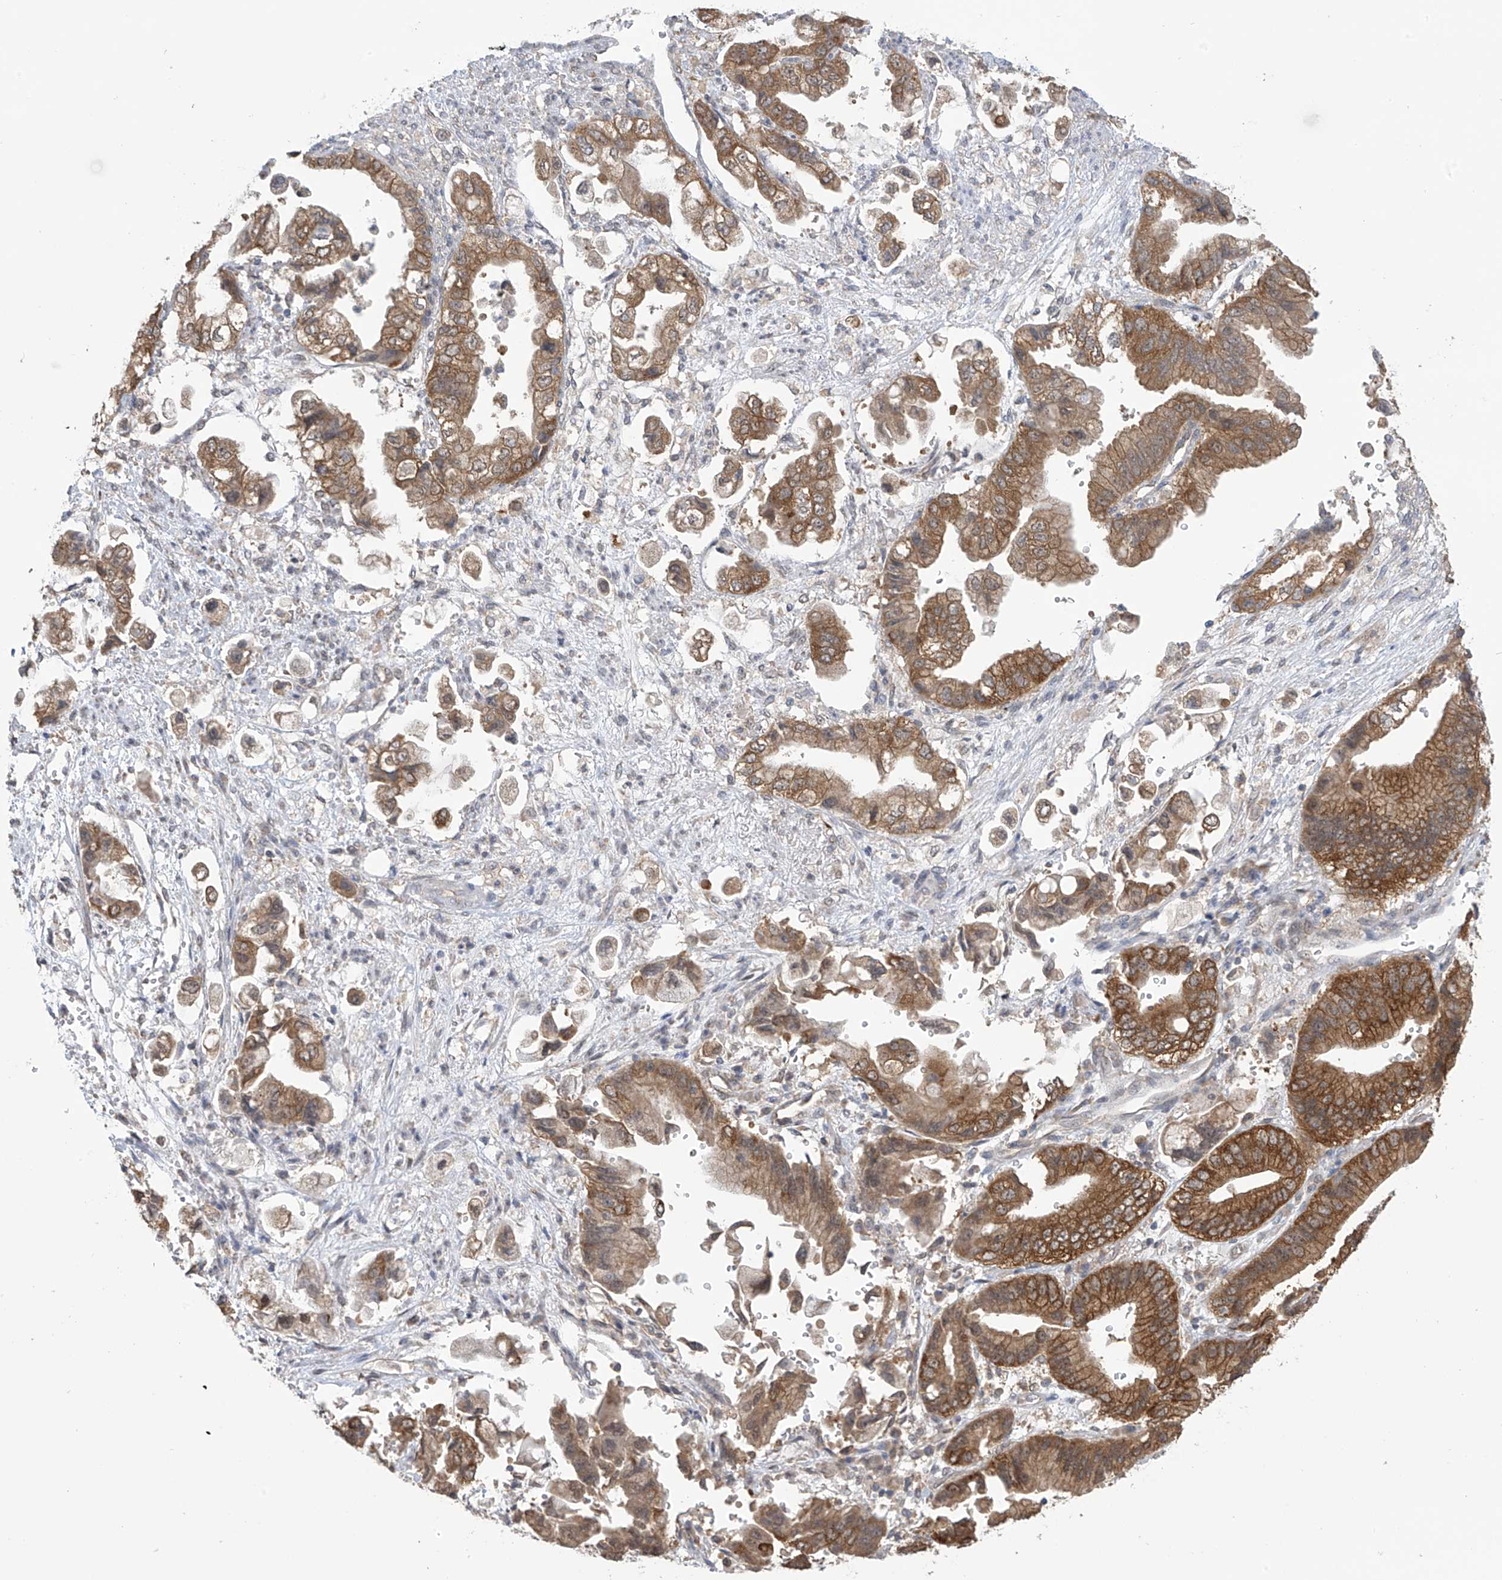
{"staining": {"intensity": "strong", "quantity": ">75%", "location": "cytoplasmic/membranous,nuclear"}, "tissue": "stomach cancer", "cell_type": "Tumor cells", "image_type": "cancer", "snomed": [{"axis": "morphology", "description": "Adenocarcinoma, NOS"}, {"axis": "topography", "description": "Stomach"}], "caption": "Stomach cancer stained with immunohistochemistry reveals strong cytoplasmic/membranous and nuclear expression in about >75% of tumor cells.", "gene": "KIAA1522", "patient": {"sex": "male", "age": 62}}